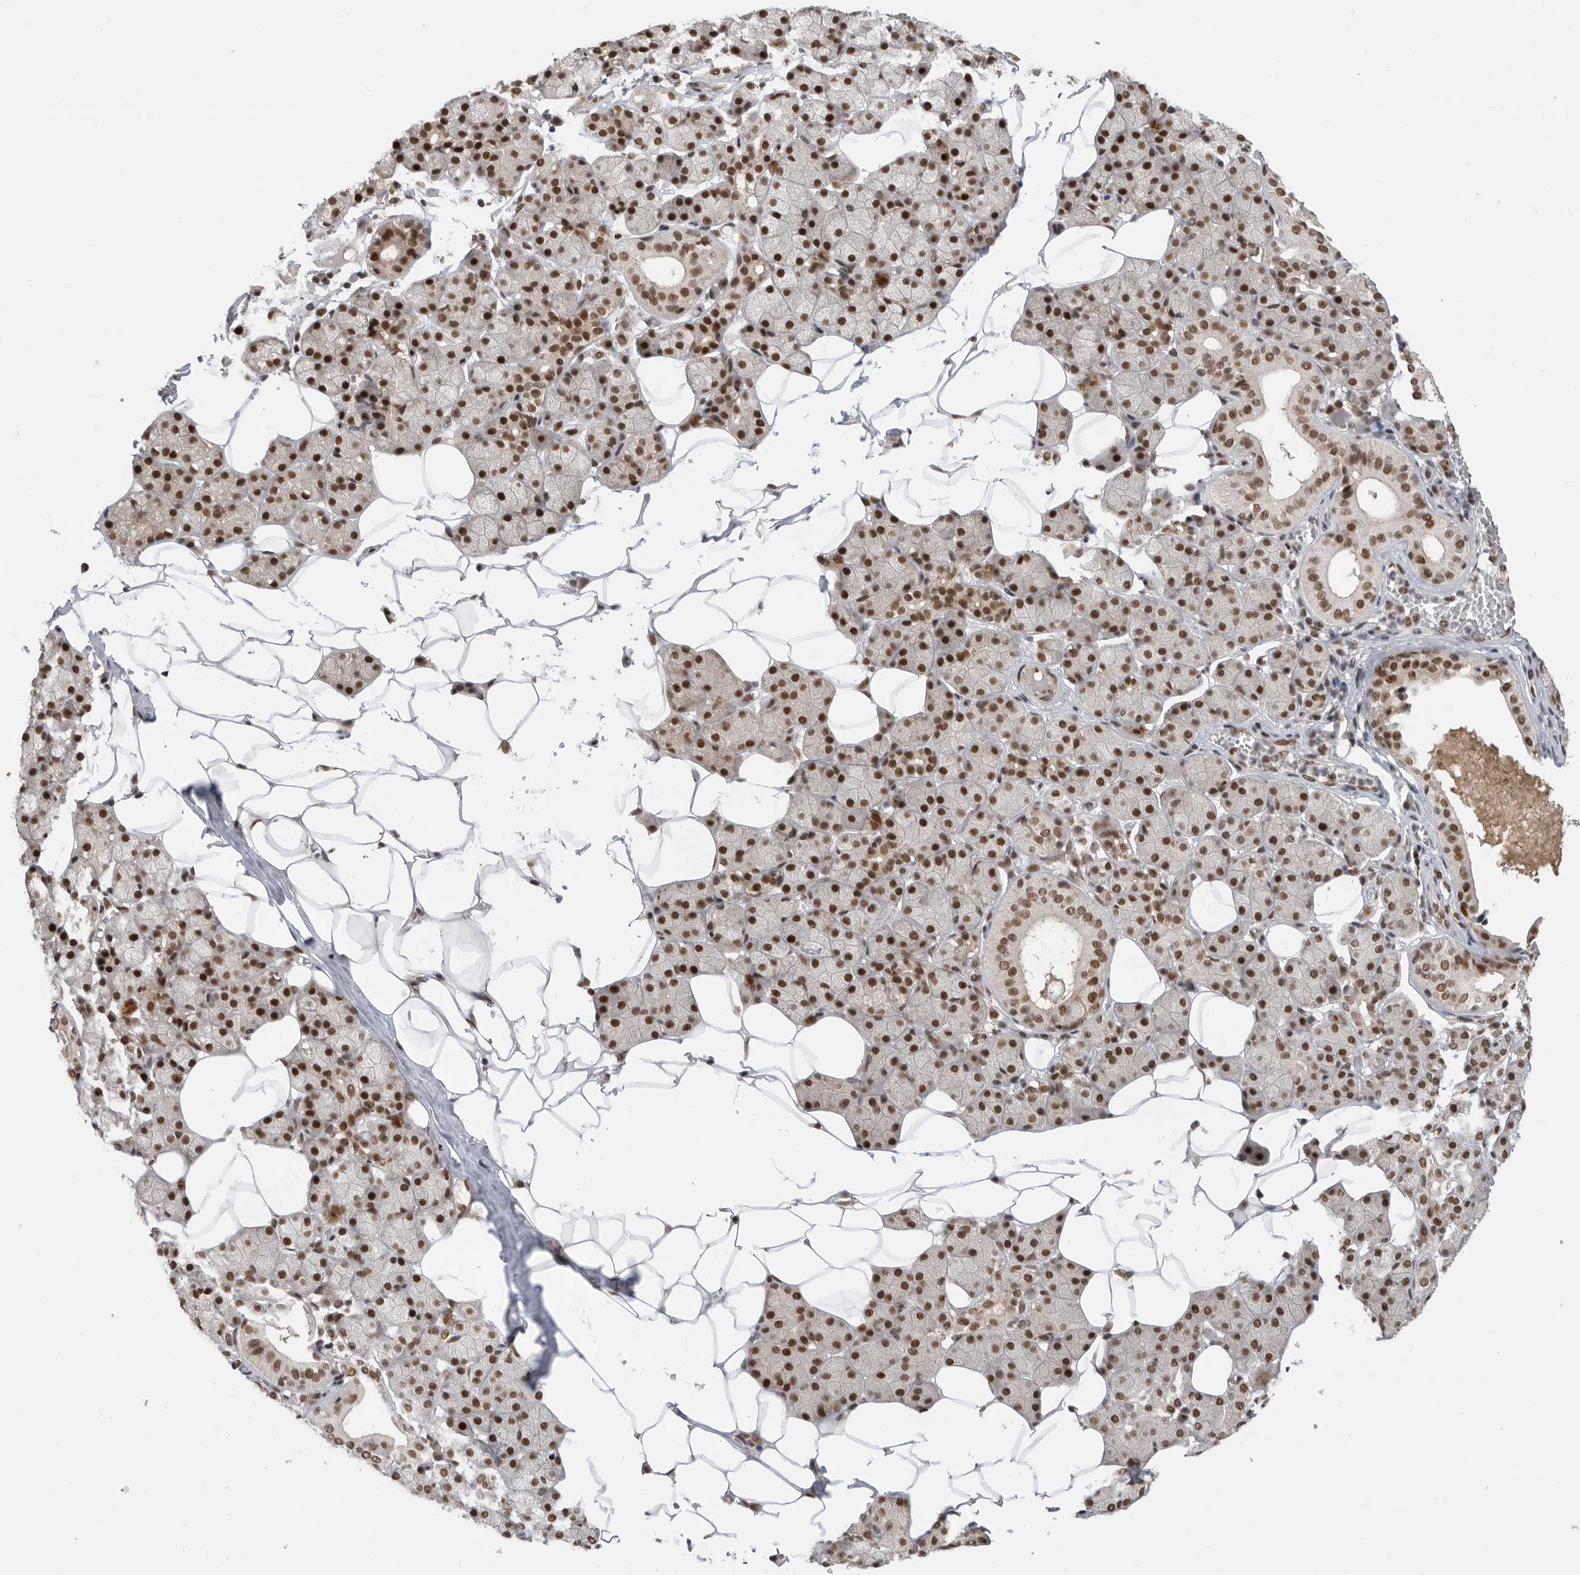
{"staining": {"intensity": "strong", "quantity": ">75%", "location": "nuclear"}, "tissue": "salivary gland", "cell_type": "Glandular cells", "image_type": "normal", "snomed": [{"axis": "morphology", "description": "Normal tissue, NOS"}, {"axis": "topography", "description": "Salivary gland"}], "caption": "An immunohistochemistry micrograph of normal tissue is shown. Protein staining in brown shows strong nuclear positivity in salivary gland within glandular cells.", "gene": "ZNF830", "patient": {"sex": "female", "age": 33}}